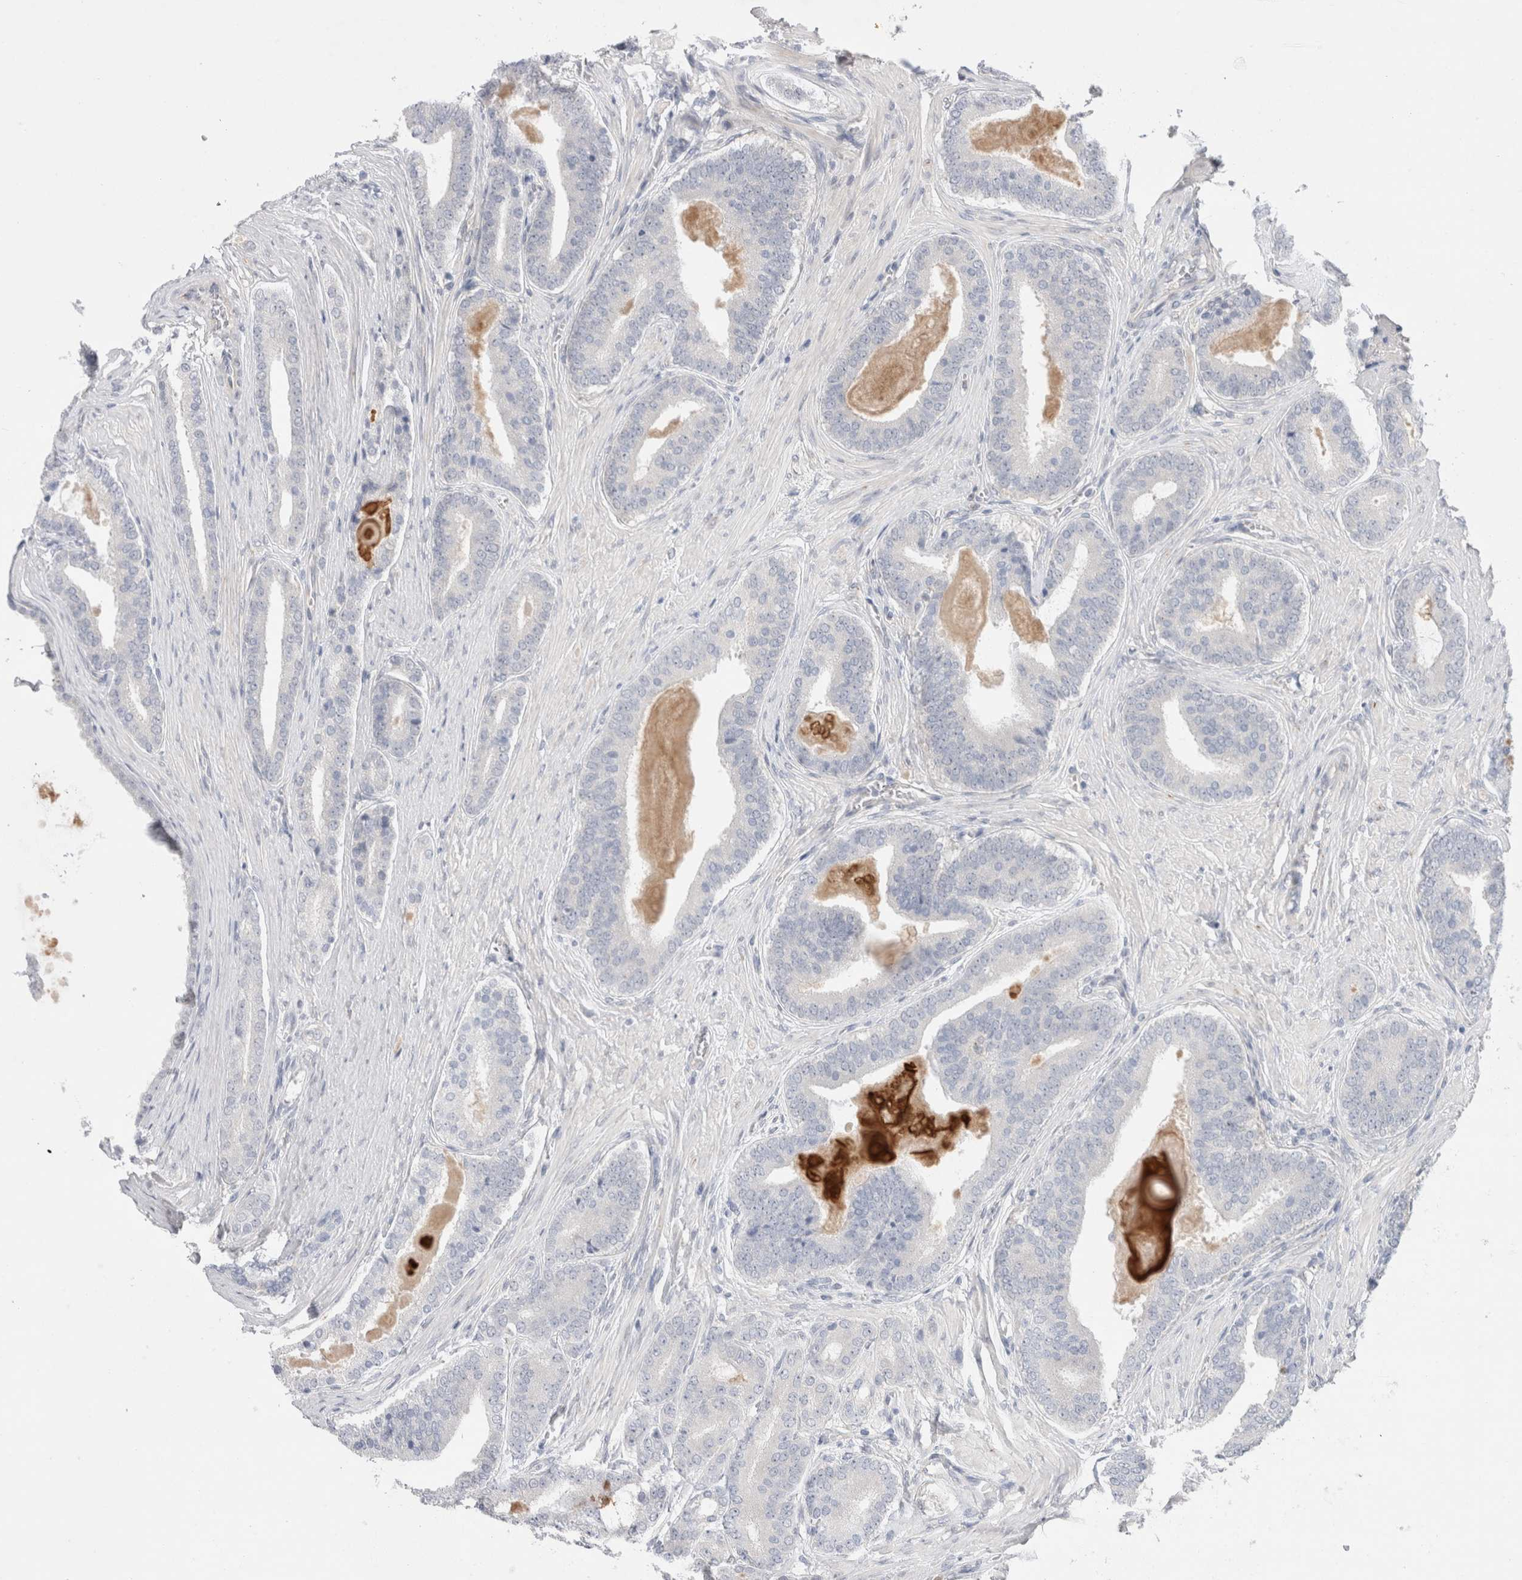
{"staining": {"intensity": "negative", "quantity": "none", "location": "none"}, "tissue": "prostate cancer", "cell_type": "Tumor cells", "image_type": "cancer", "snomed": [{"axis": "morphology", "description": "Adenocarcinoma, High grade"}, {"axis": "topography", "description": "Prostate"}], "caption": "High power microscopy photomicrograph of an immunohistochemistry photomicrograph of prostate cancer (adenocarcinoma (high-grade)), revealing no significant expression in tumor cells.", "gene": "BICD2", "patient": {"sex": "male", "age": 60}}